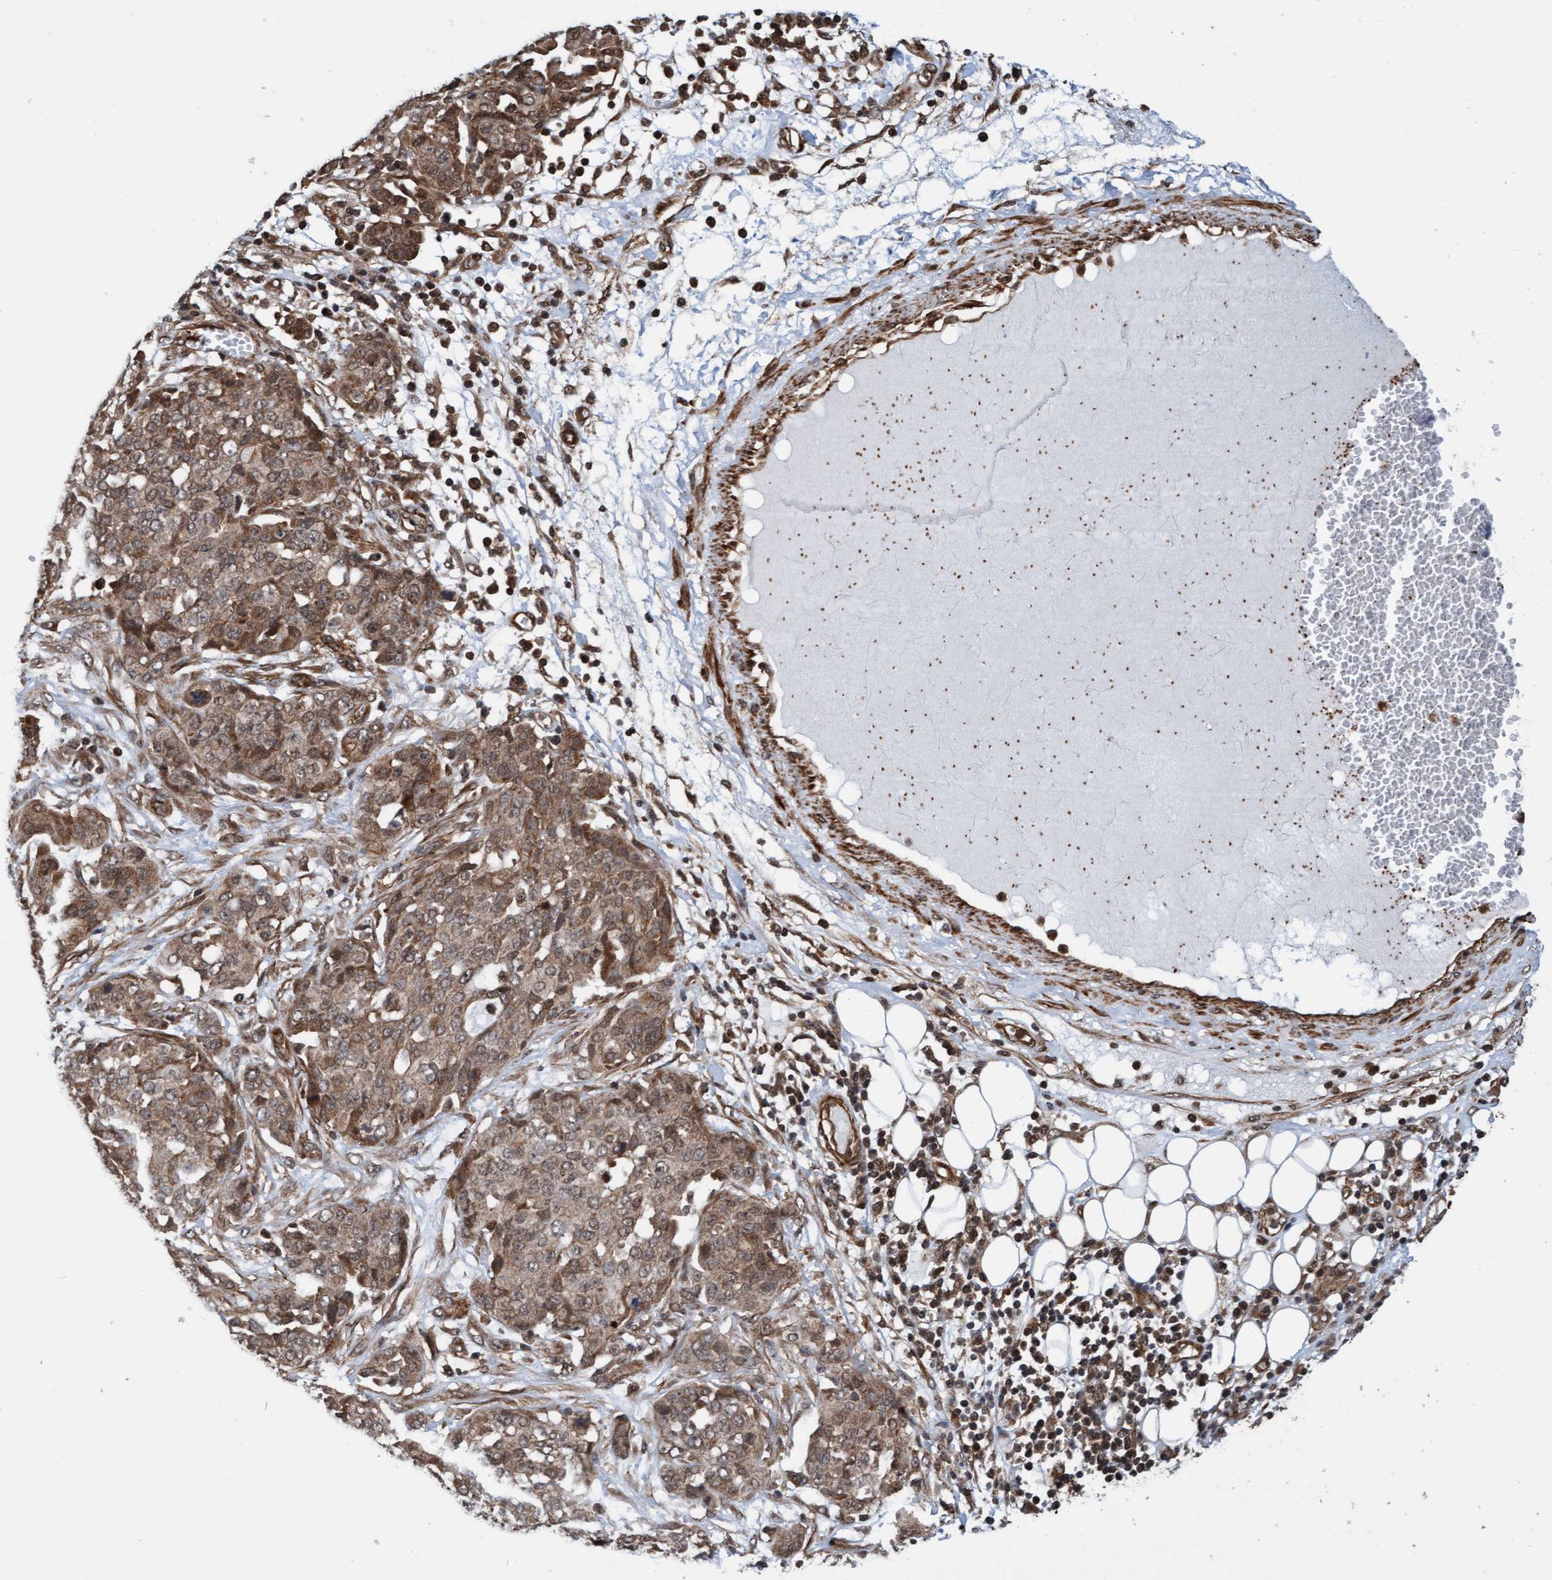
{"staining": {"intensity": "moderate", "quantity": ">75%", "location": "cytoplasmic/membranous,nuclear"}, "tissue": "ovarian cancer", "cell_type": "Tumor cells", "image_type": "cancer", "snomed": [{"axis": "morphology", "description": "Cystadenocarcinoma, serous, NOS"}, {"axis": "topography", "description": "Soft tissue"}, {"axis": "topography", "description": "Ovary"}], "caption": "Immunohistochemical staining of human ovarian serous cystadenocarcinoma shows medium levels of moderate cytoplasmic/membranous and nuclear staining in about >75% of tumor cells.", "gene": "STXBP4", "patient": {"sex": "female", "age": 57}}